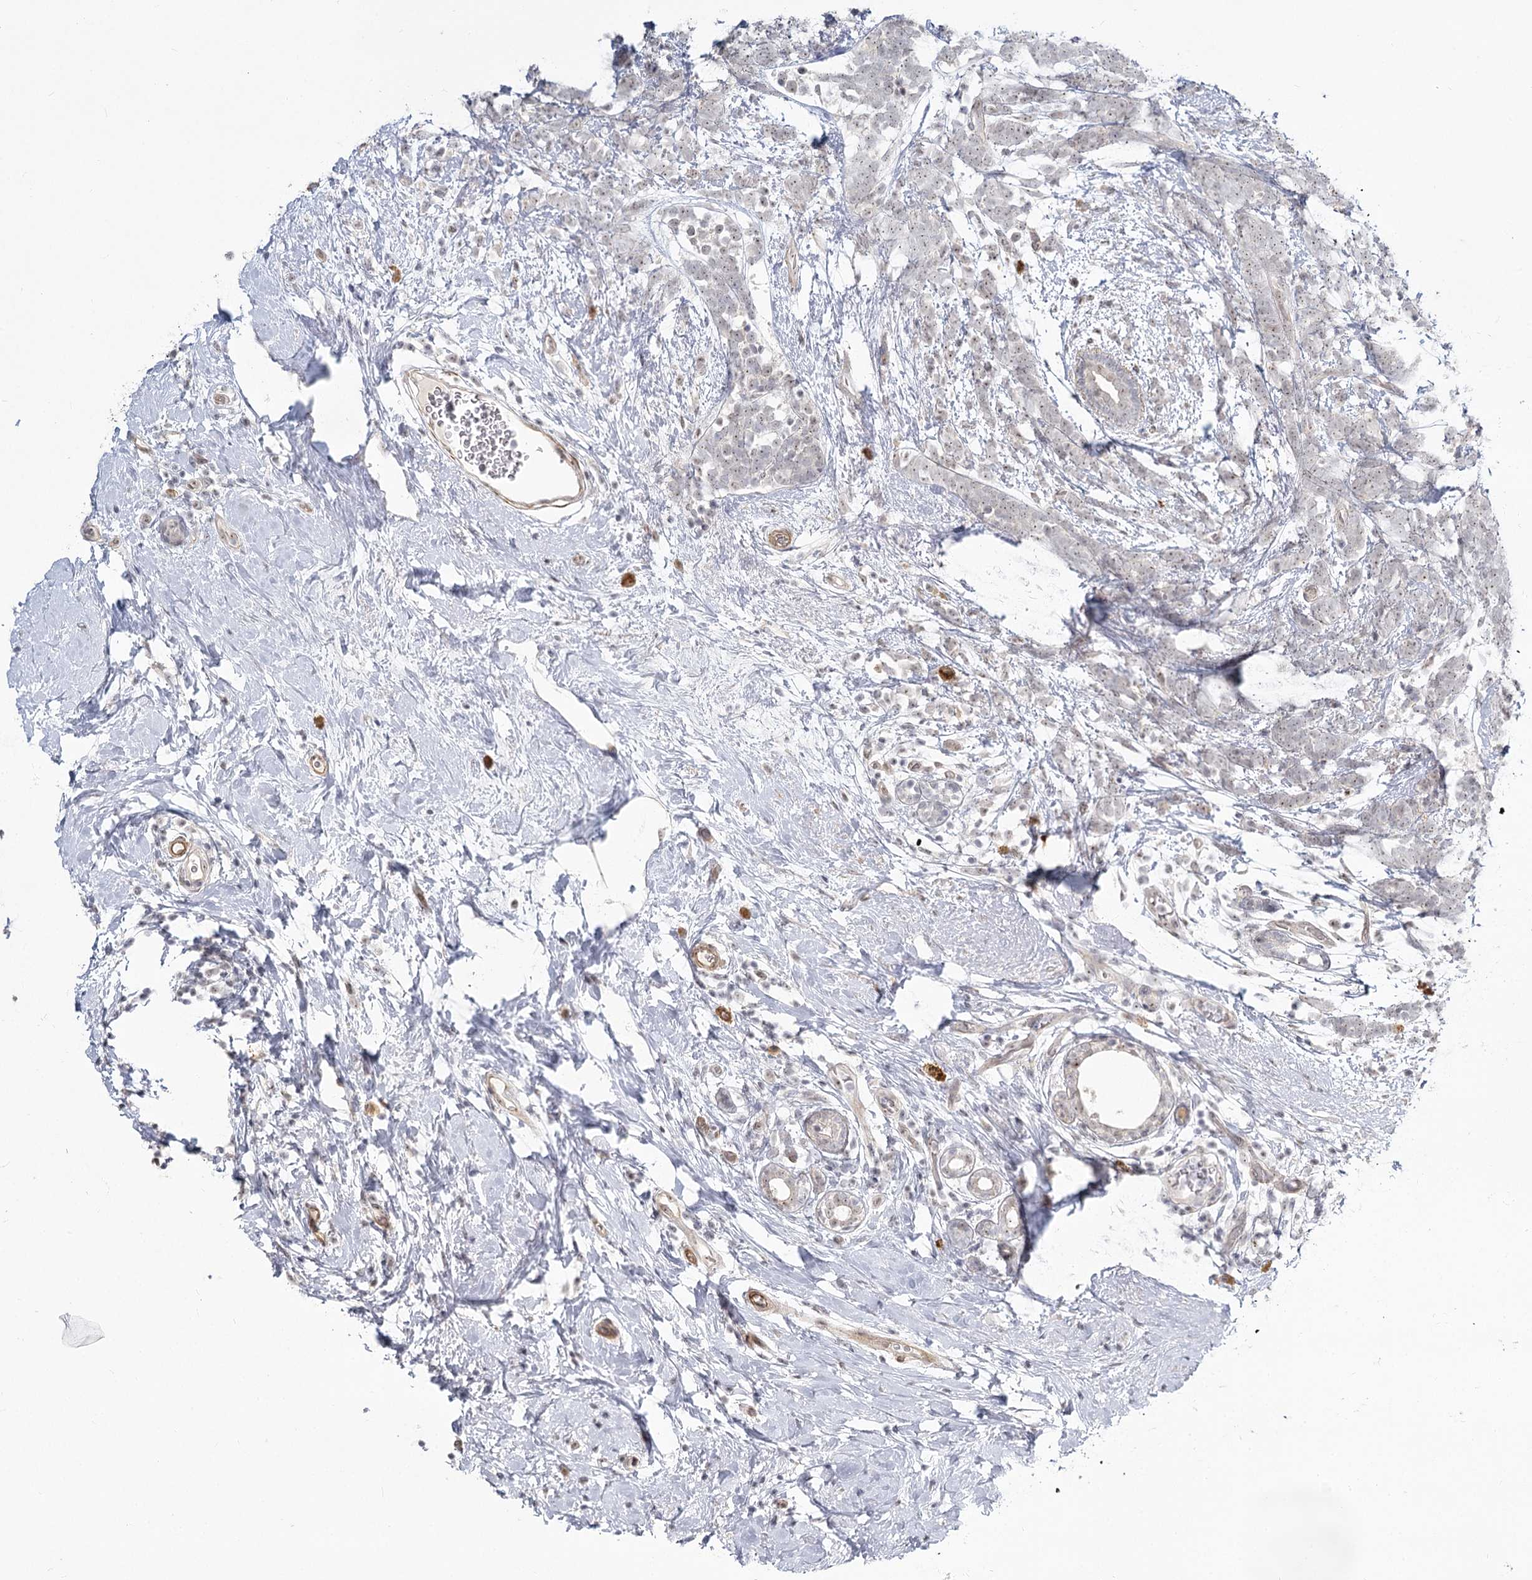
{"staining": {"intensity": "negative", "quantity": "none", "location": "none"}, "tissue": "breast cancer", "cell_type": "Tumor cells", "image_type": "cancer", "snomed": [{"axis": "morphology", "description": "Lobular carcinoma"}, {"axis": "topography", "description": "Breast"}], "caption": "Immunohistochemical staining of human breast cancer (lobular carcinoma) exhibits no significant positivity in tumor cells. (DAB (3,3'-diaminobenzidine) immunohistochemistry with hematoxylin counter stain).", "gene": "EXOSC7", "patient": {"sex": "female", "age": 58}}